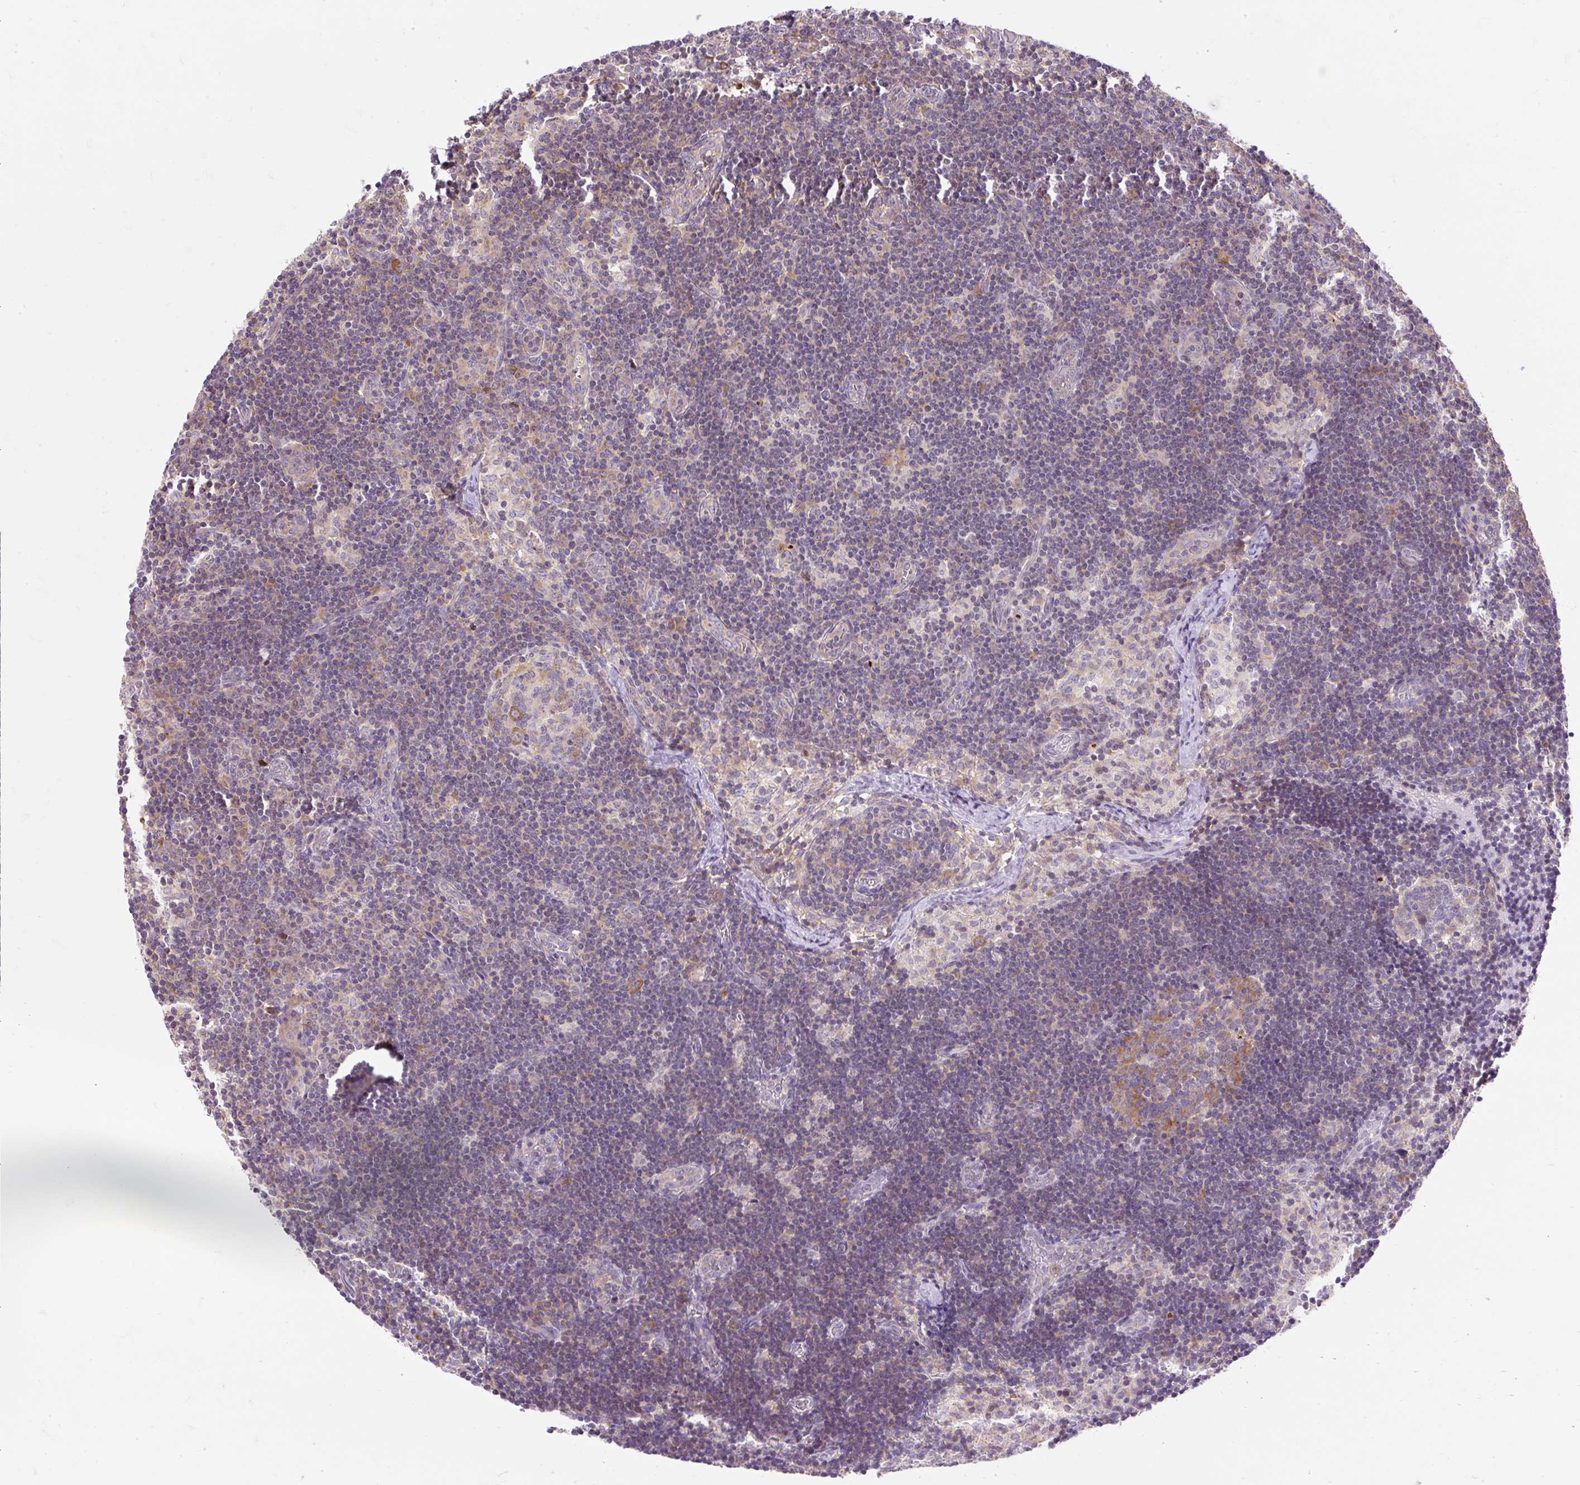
{"staining": {"intensity": "moderate", "quantity": "25%-75%", "location": "cytoplasmic/membranous"}, "tissue": "lymph node", "cell_type": "Germinal center cells", "image_type": "normal", "snomed": [{"axis": "morphology", "description": "Normal tissue, NOS"}, {"axis": "topography", "description": "Lymph node"}], "caption": "The photomicrograph demonstrates a brown stain indicating the presence of a protein in the cytoplasmic/membranous of germinal center cells in lymph node. The protein of interest is shown in brown color, while the nuclei are stained blue.", "gene": "GPR45", "patient": {"sex": "female", "age": 31}}